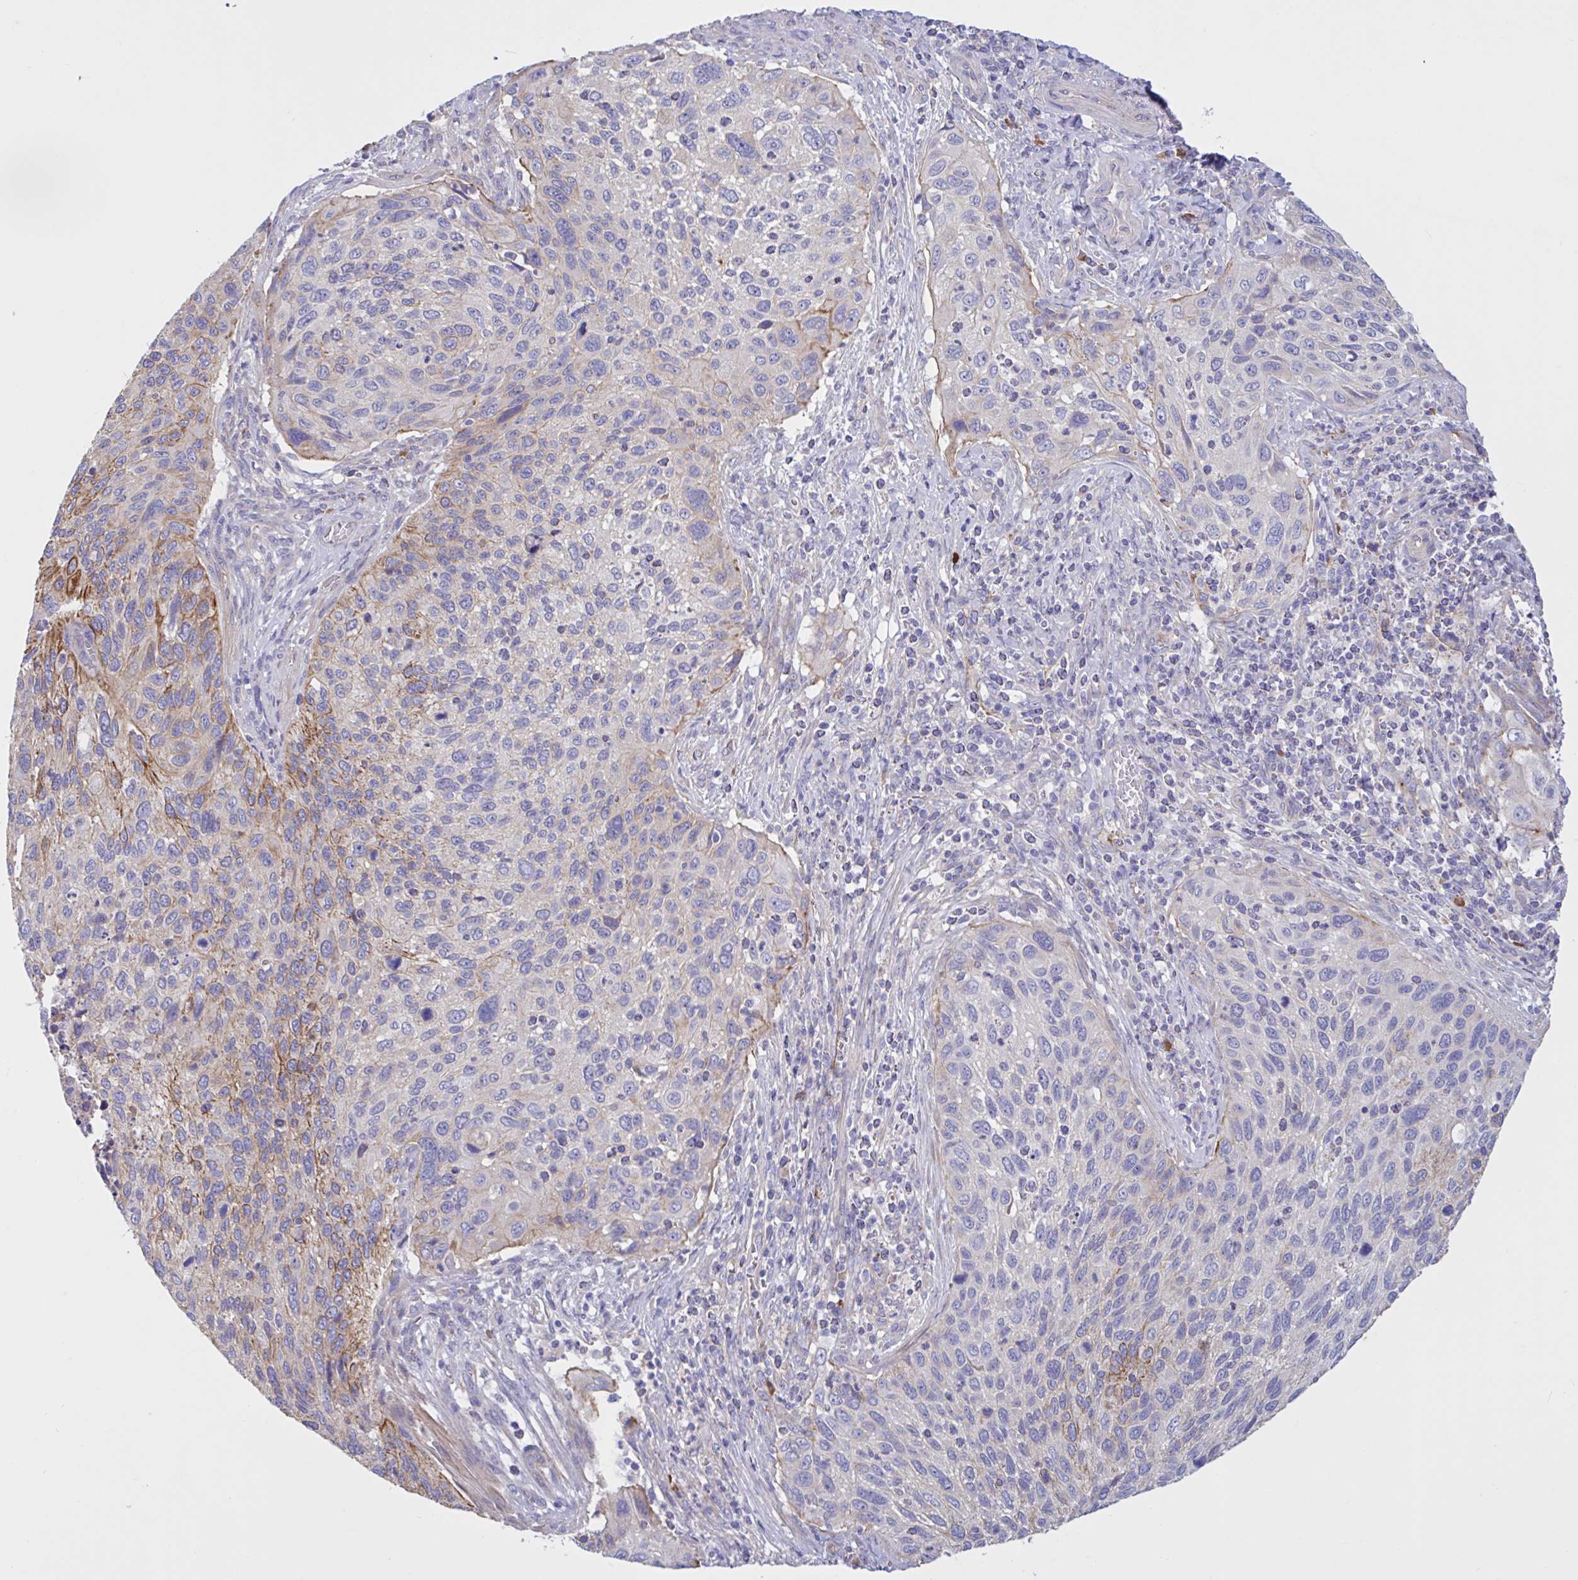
{"staining": {"intensity": "moderate", "quantity": "<25%", "location": "cytoplasmic/membranous"}, "tissue": "cervical cancer", "cell_type": "Tumor cells", "image_type": "cancer", "snomed": [{"axis": "morphology", "description": "Squamous cell carcinoma, NOS"}, {"axis": "topography", "description": "Cervix"}], "caption": "Human cervical cancer stained for a protein (brown) demonstrates moderate cytoplasmic/membranous positive staining in approximately <25% of tumor cells.", "gene": "SLC66A1", "patient": {"sex": "female", "age": 70}}